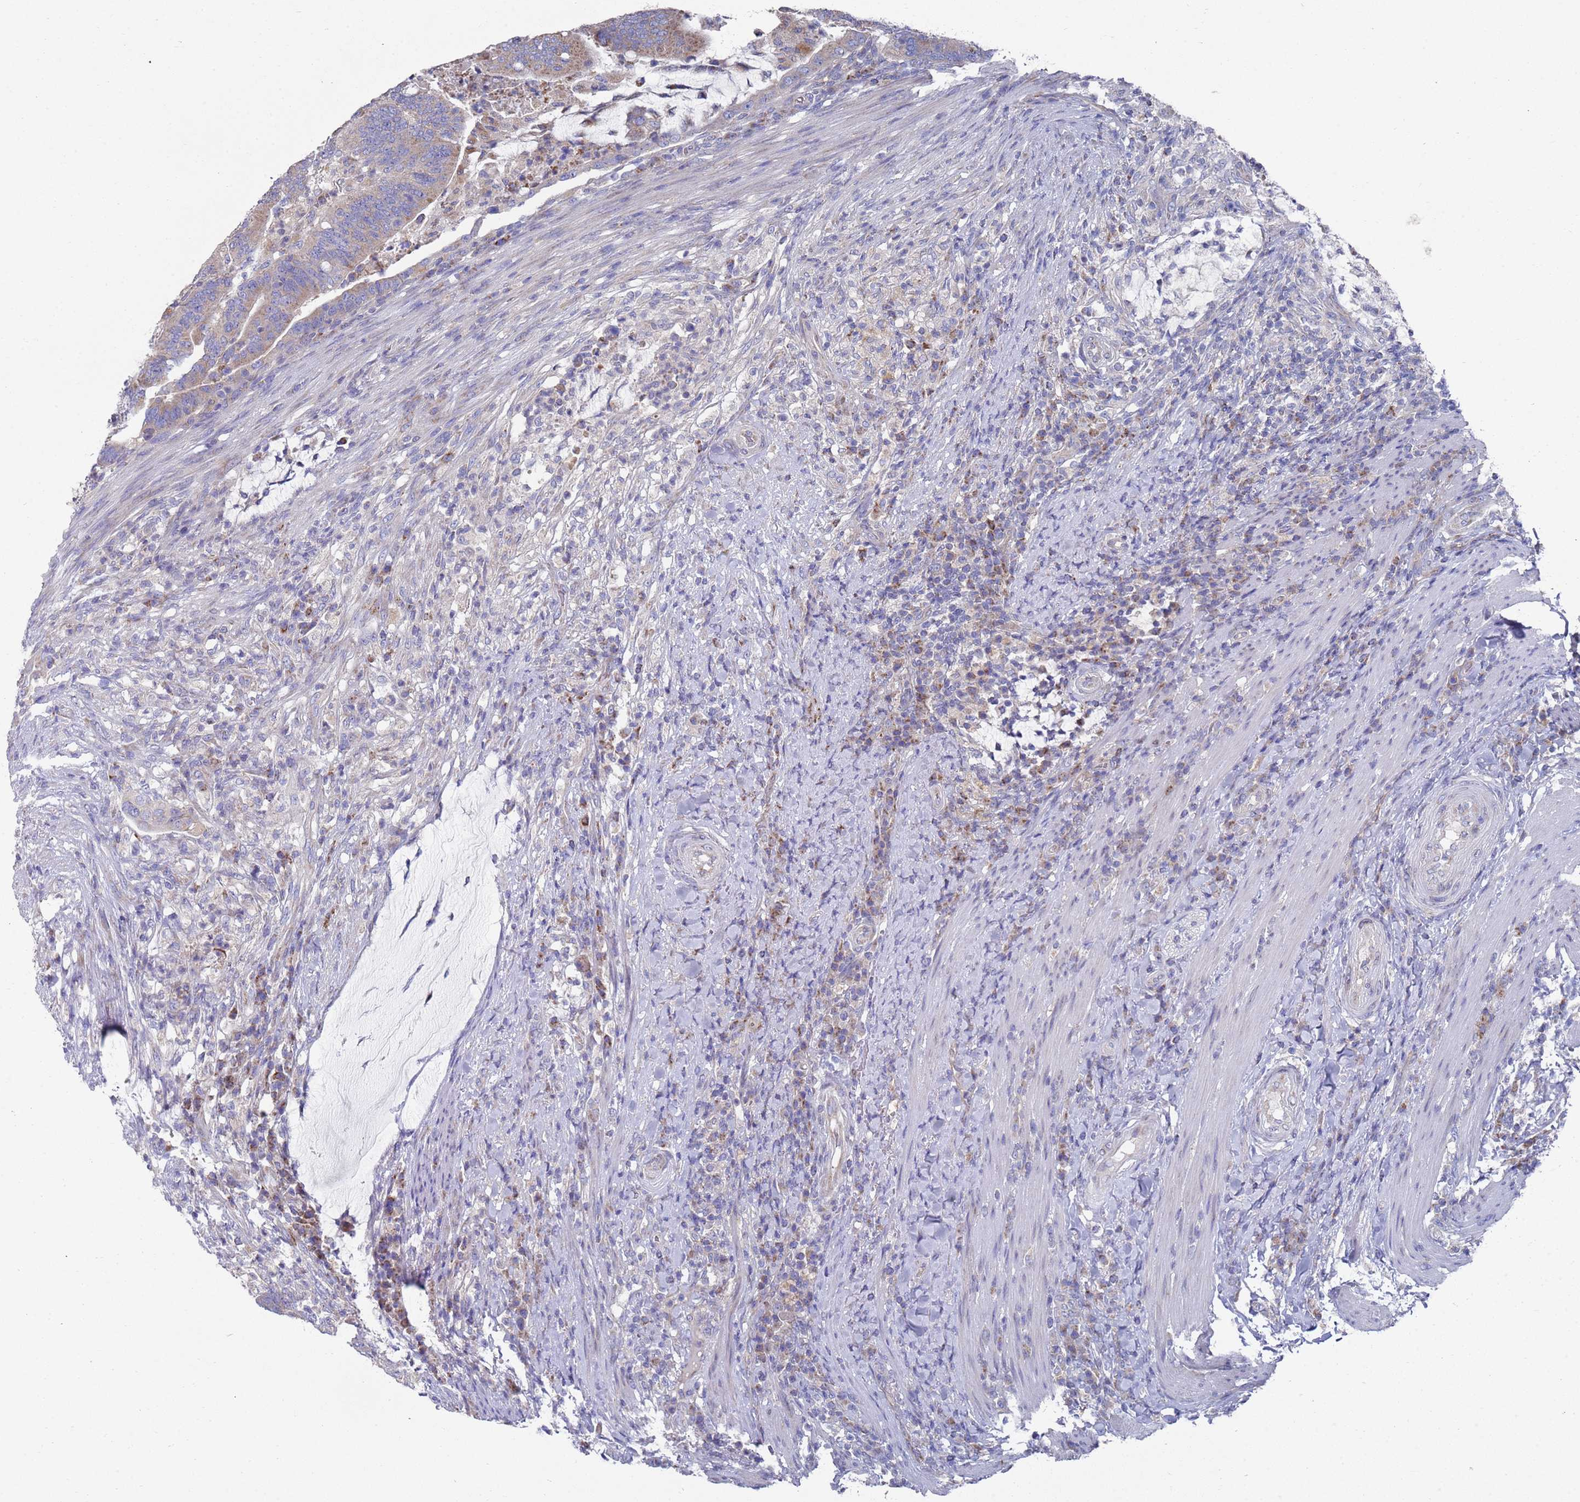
{"staining": {"intensity": "weak", "quantity": "25%-75%", "location": "cytoplasmic/membranous"}, "tissue": "colorectal cancer", "cell_type": "Tumor cells", "image_type": "cancer", "snomed": [{"axis": "morphology", "description": "Adenocarcinoma, NOS"}, {"axis": "topography", "description": "Colon"}], "caption": "Immunohistochemistry (IHC) image of colorectal cancer stained for a protein (brown), which displays low levels of weak cytoplasmic/membranous positivity in about 25%-75% of tumor cells.", "gene": "NPEPPS", "patient": {"sex": "female", "age": 66}}